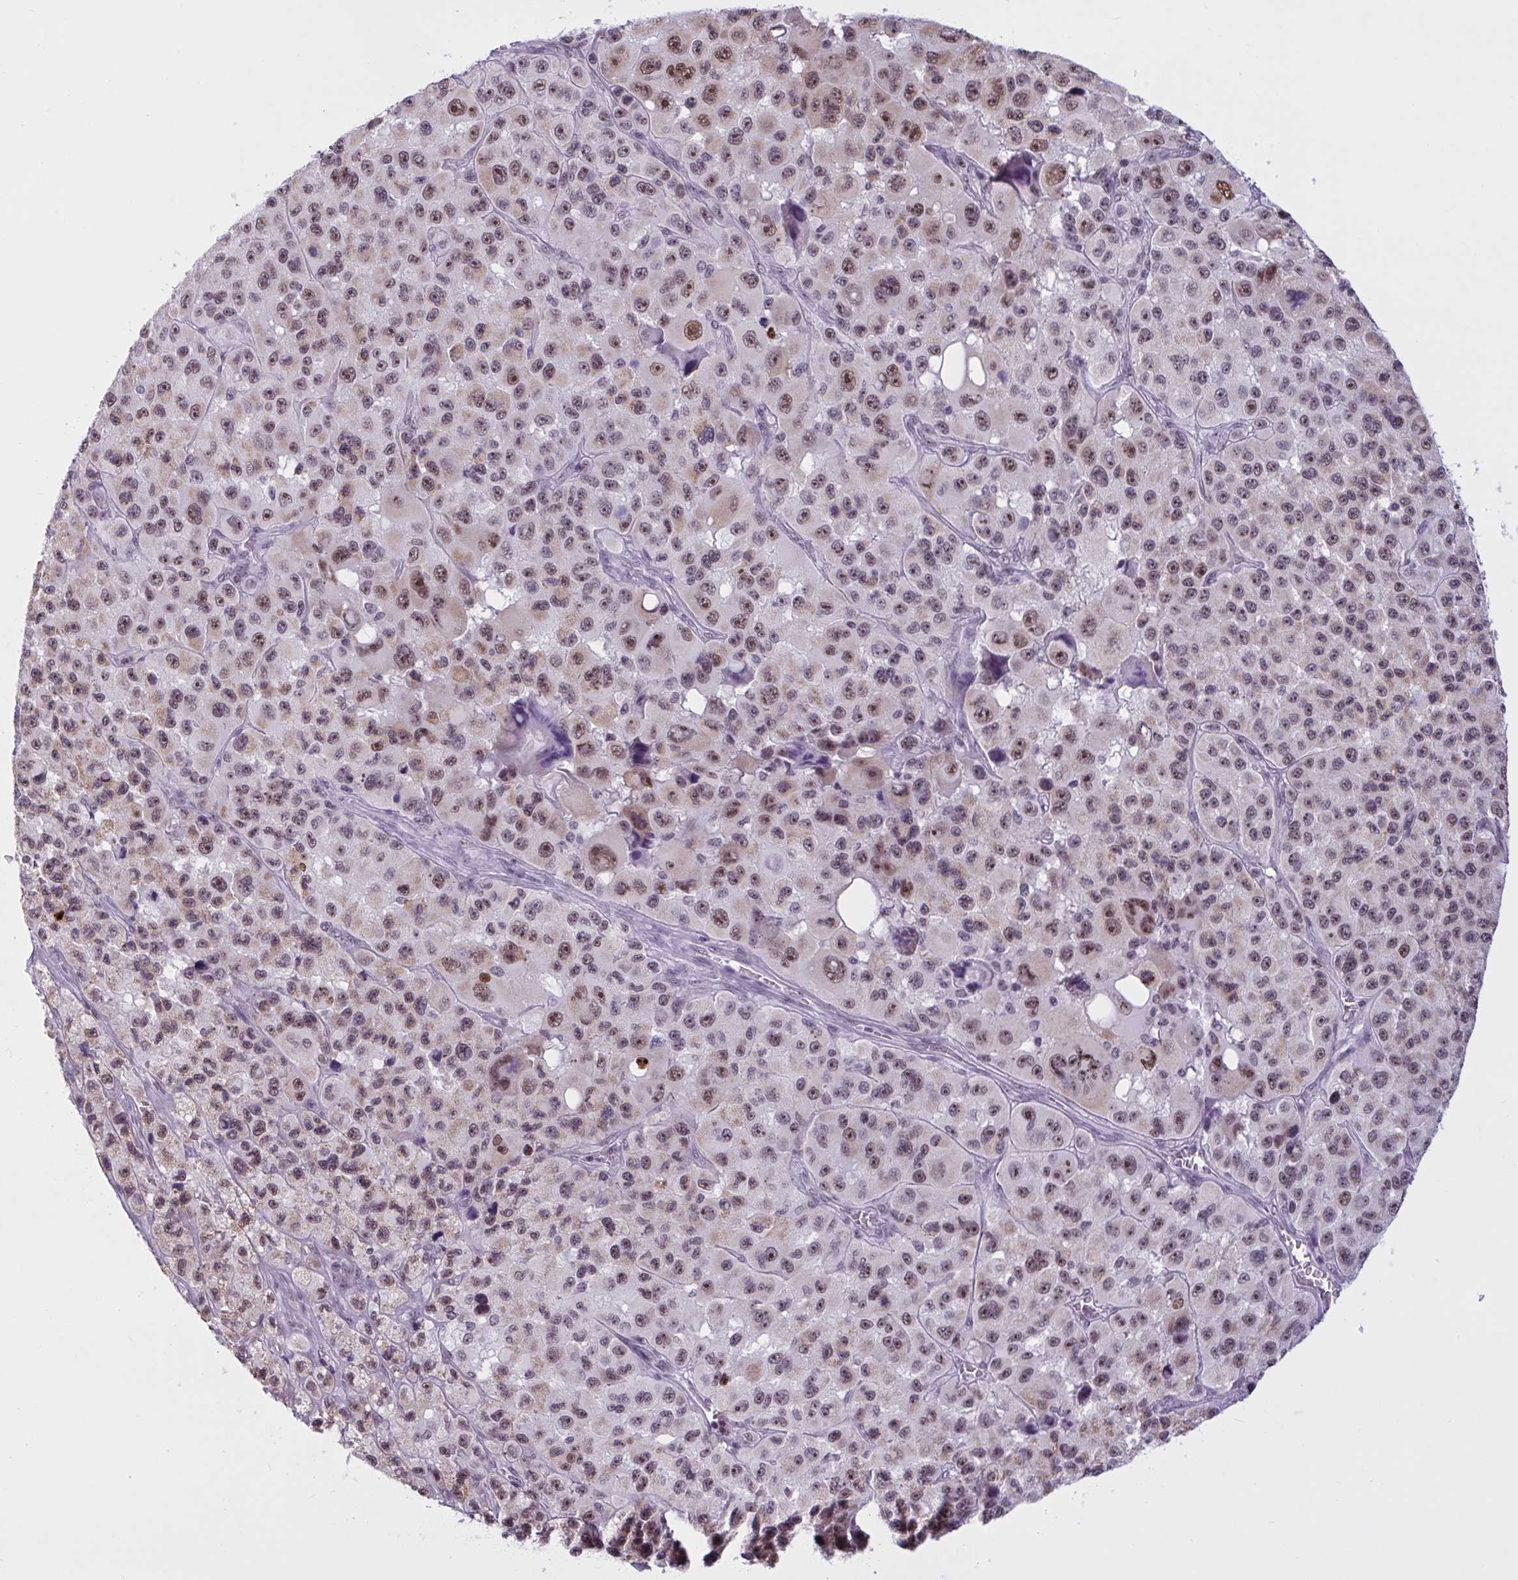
{"staining": {"intensity": "moderate", "quantity": ">75%", "location": "nuclear"}, "tissue": "melanoma", "cell_type": "Tumor cells", "image_type": "cancer", "snomed": [{"axis": "morphology", "description": "Malignant melanoma, Metastatic site"}, {"axis": "topography", "description": "Lymph node"}], "caption": "Malignant melanoma (metastatic site) was stained to show a protein in brown. There is medium levels of moderate nuclear positivity in approximately >75% of tumor cells.", "gene": "TGM6", "patient": {"sex": "female", "age": 65}}